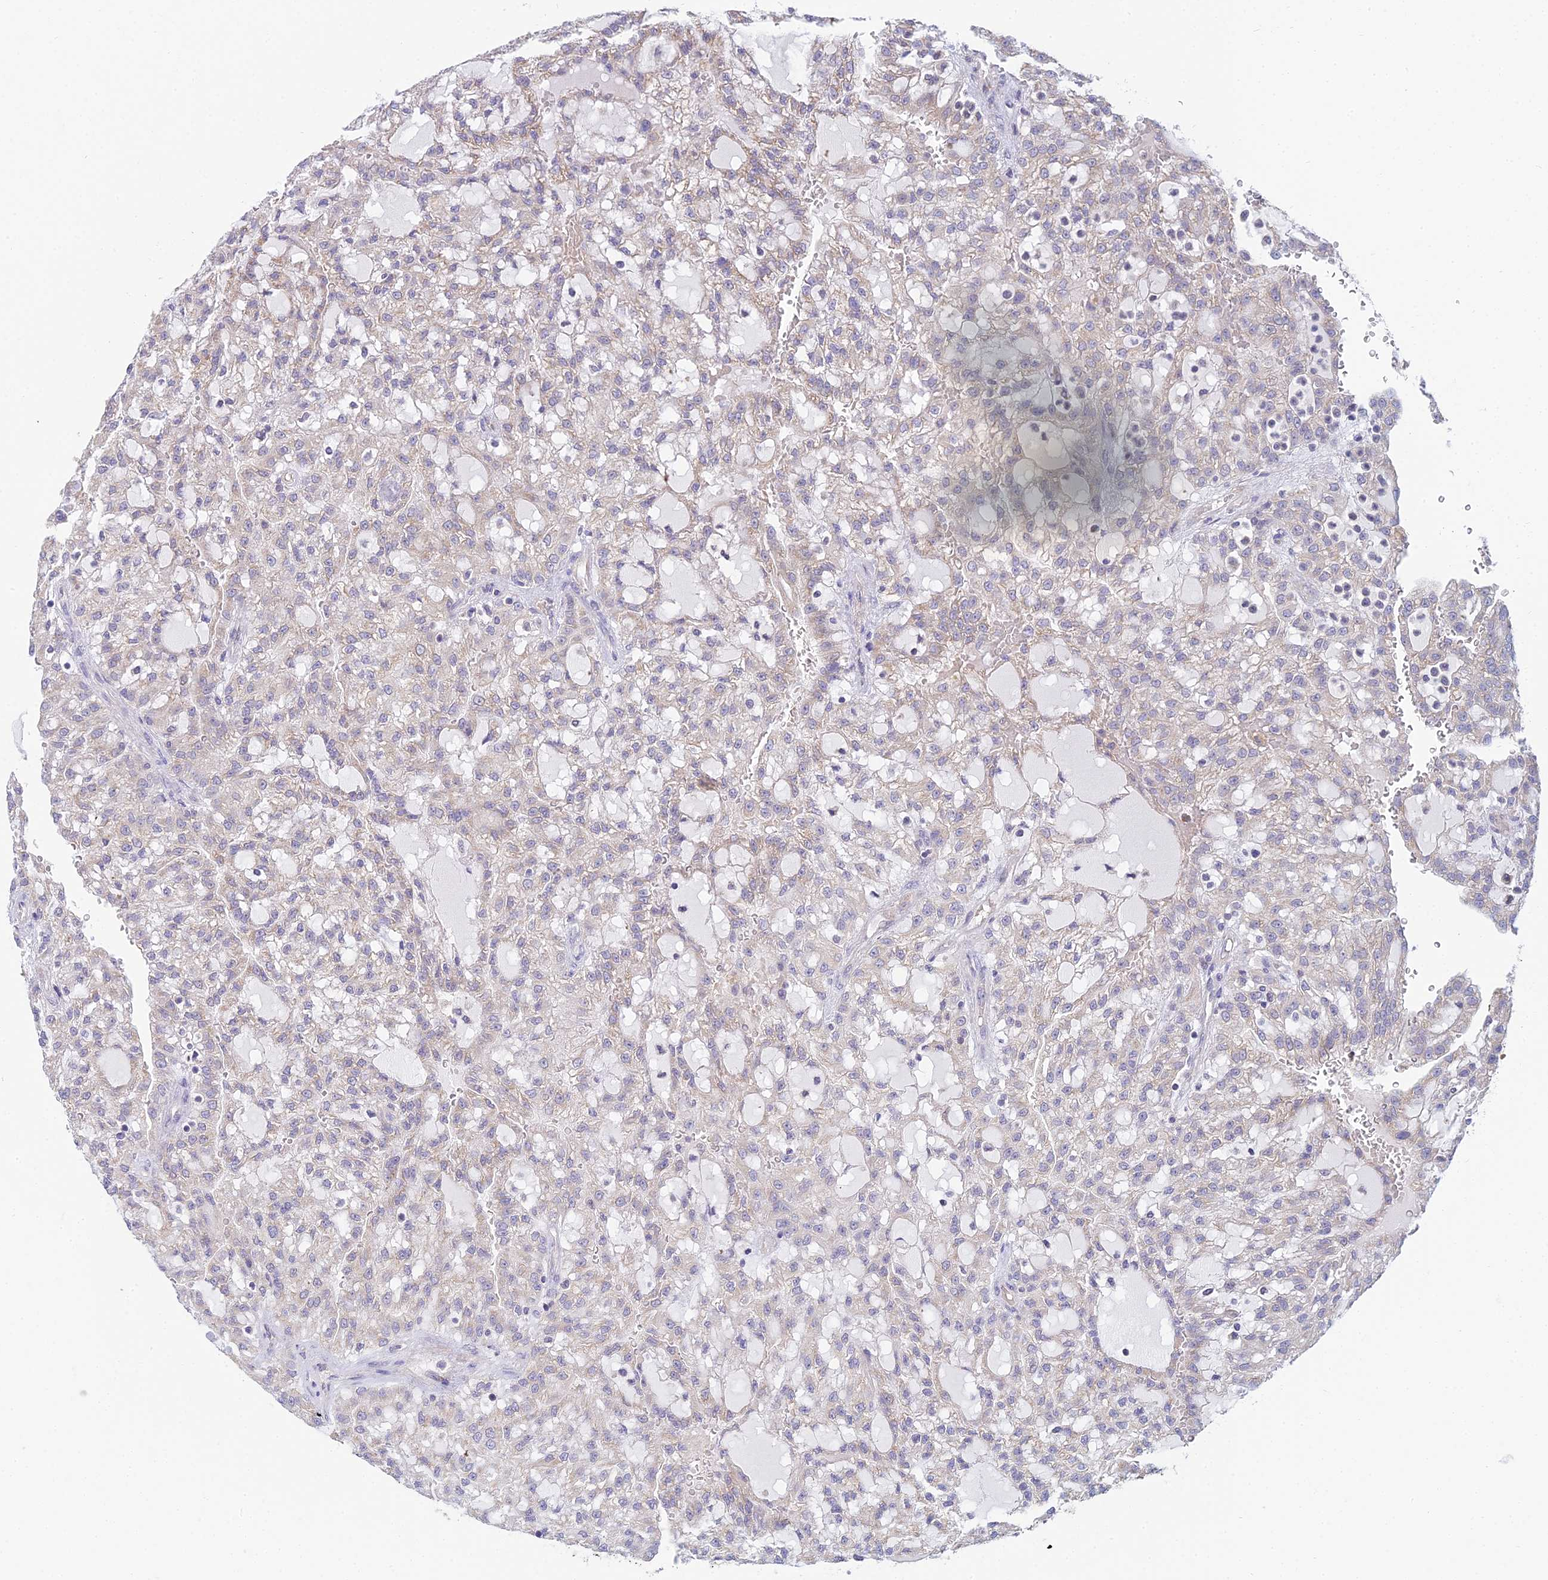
{"staining": {"intensity": "negative", "quantity": "none", "location": "none"}, "tissue": "renal cancer", "cell_type": "Tumor cells", "image_type": "cancer", "snomed": [{"axis": "morphology", "description": "Adenocarcinoma, NOS"}, {"axis": "topography", "description": "Kidney"}], "caption": "IHC photomicrograph of human renal cancer stained for a protein (brown), which demonstrates no positivity in tumor cells.", "gene": "CFAP206", "patient": {"sex": "male", "age": 63}}